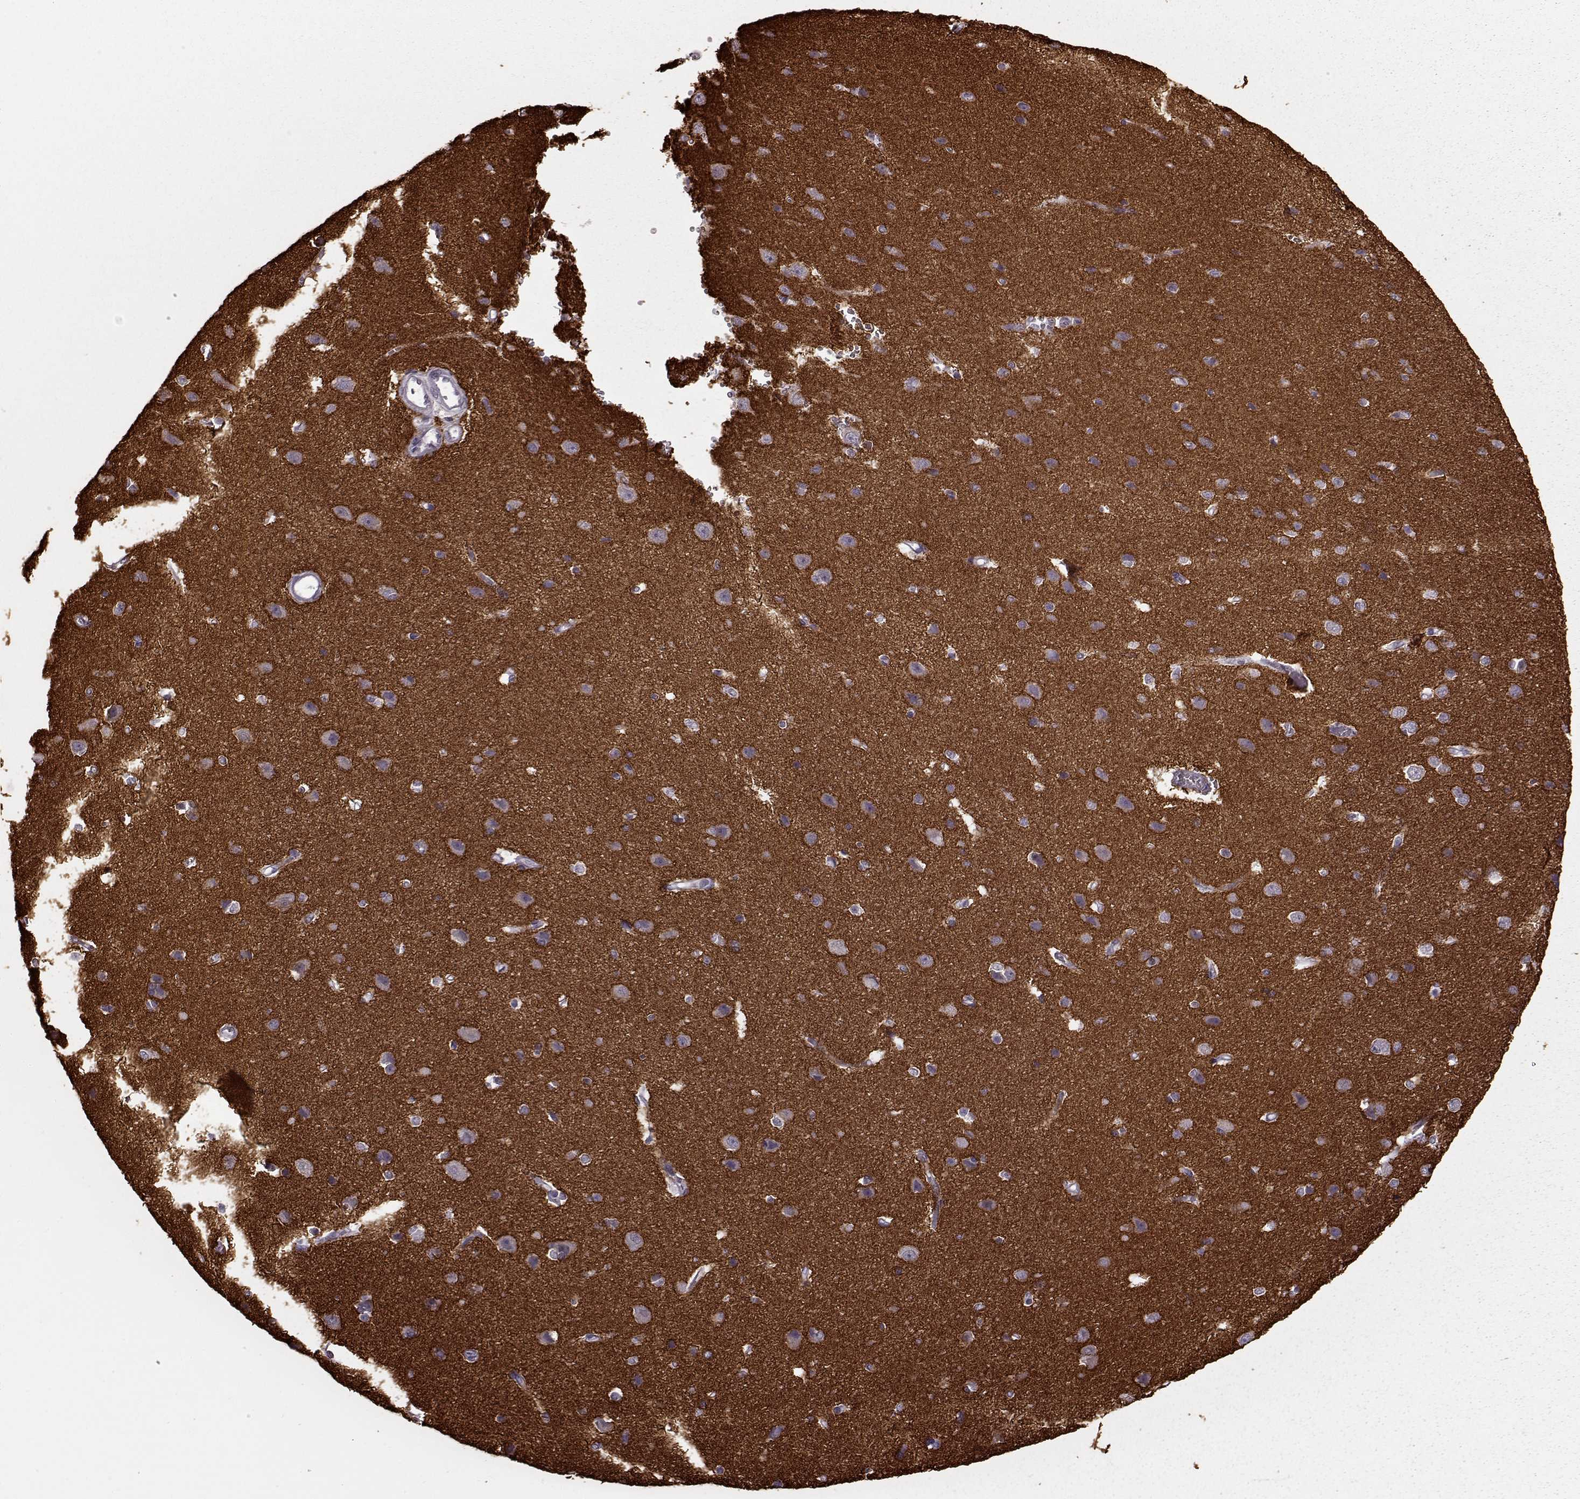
{"staining": {"intensity": "negative", "quantity": "none", "location": "none"}, "tissue": "cerebral cortex", "cell_type": "Endothelial cells", "image_type": "normal", "snomed": [{"axis": "morphology", "description": "Normal tissue, NOS"}, {"axis": "topography", "description": "Cerebral cortex"}], "caption": "High power microscopy micrograph of an IHC micrograph of benign cerebral cortex, revealing no significant positivity in endothelial cells.", "gene": "STX1A", "patient": {"sex": "male", "age": 37}}